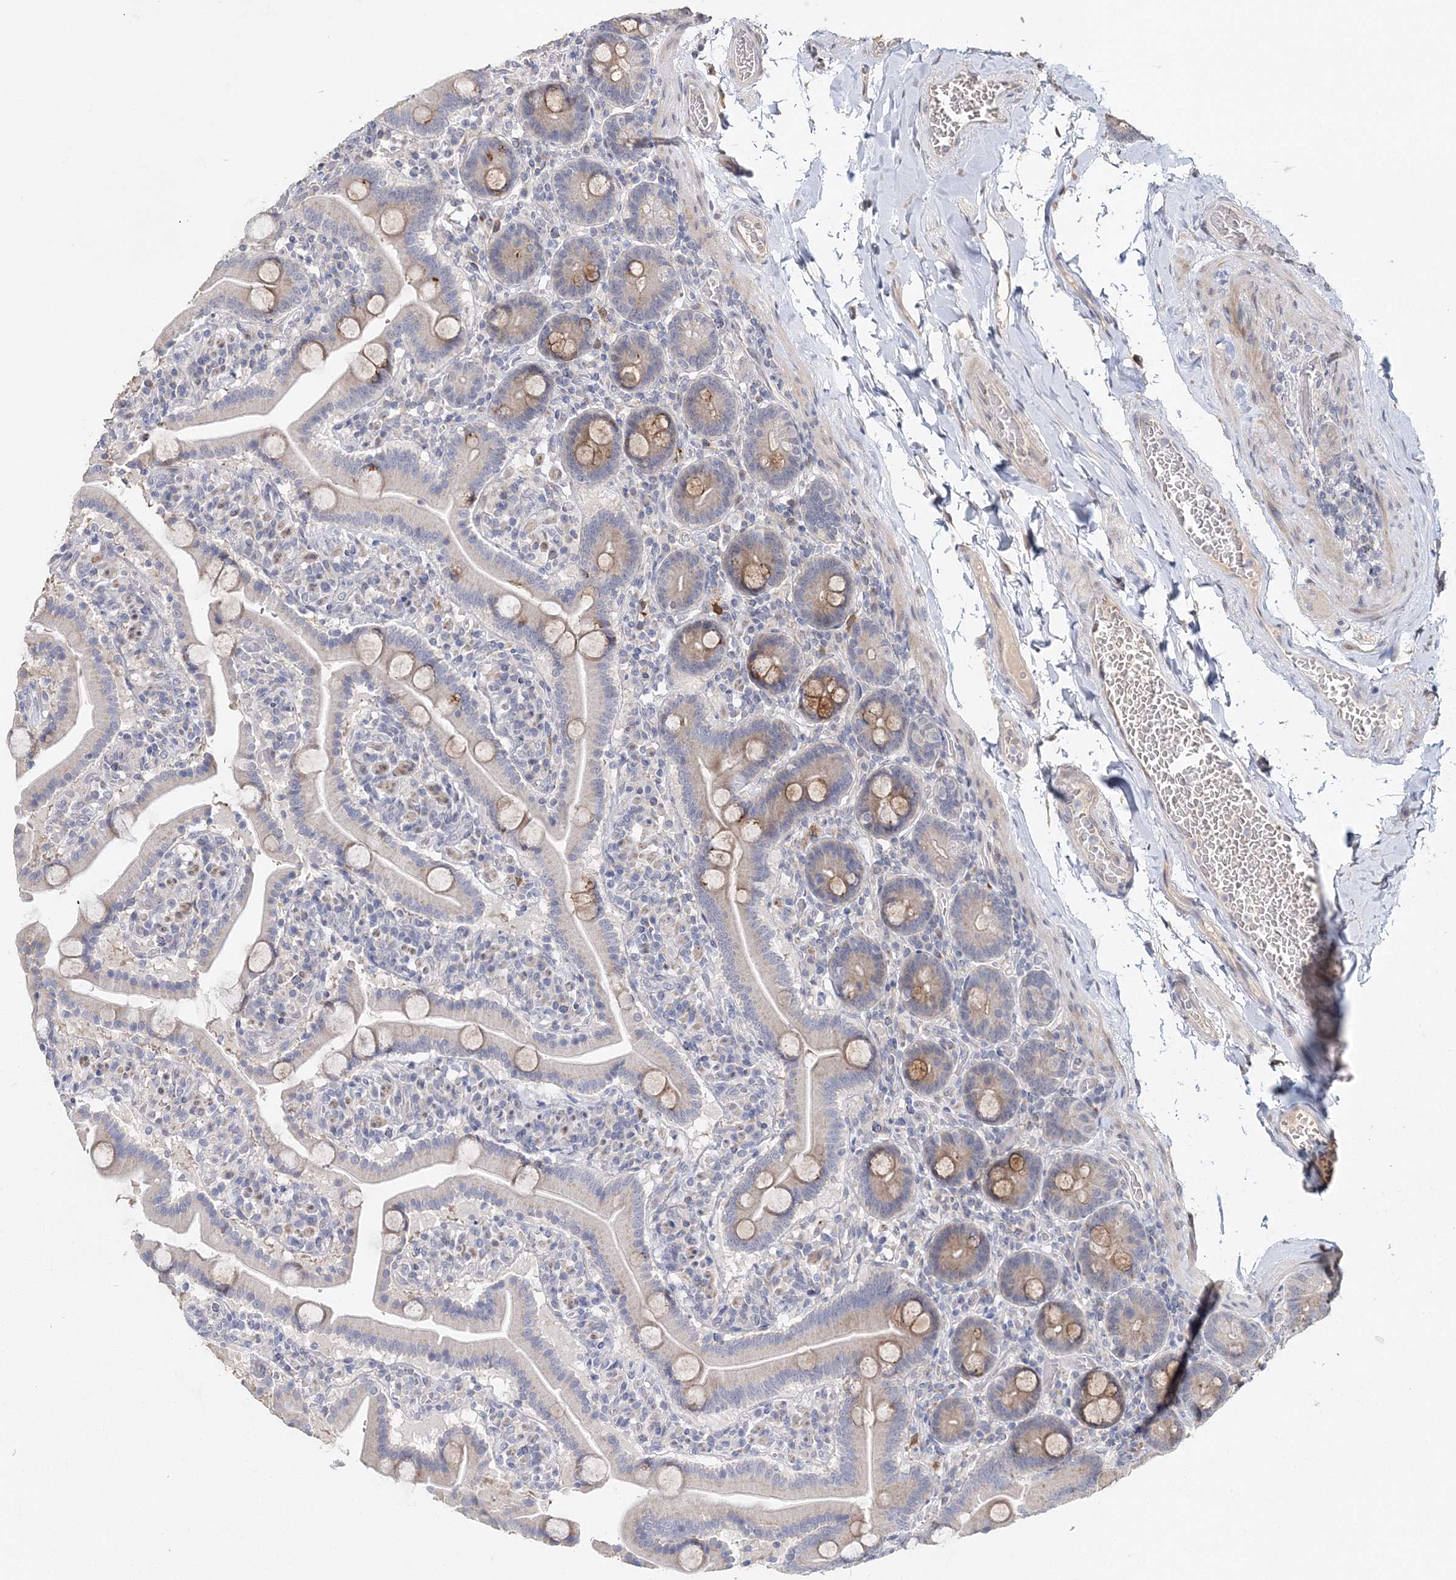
{"staining": {"intensity": "moderate", "quantity": "<25%", "location": "cytoplasmic/membranous"}, "tissue": "duodenum", "cell_type": "Glandular cells", "image_type": "normal", "snomed": [{"axis": "morphology", "description": "Normal tissue, NOS"}, {"axis": "topography", "description": "Duodenum"}], "caption": "Human duodenum stained for a protein (brown) reveals moderate cytoplasmic/membranous positive staining in approximately <25% of glandular cells.", "gene": "GJB5", "patient": {"sex": "male", "age": 55}}